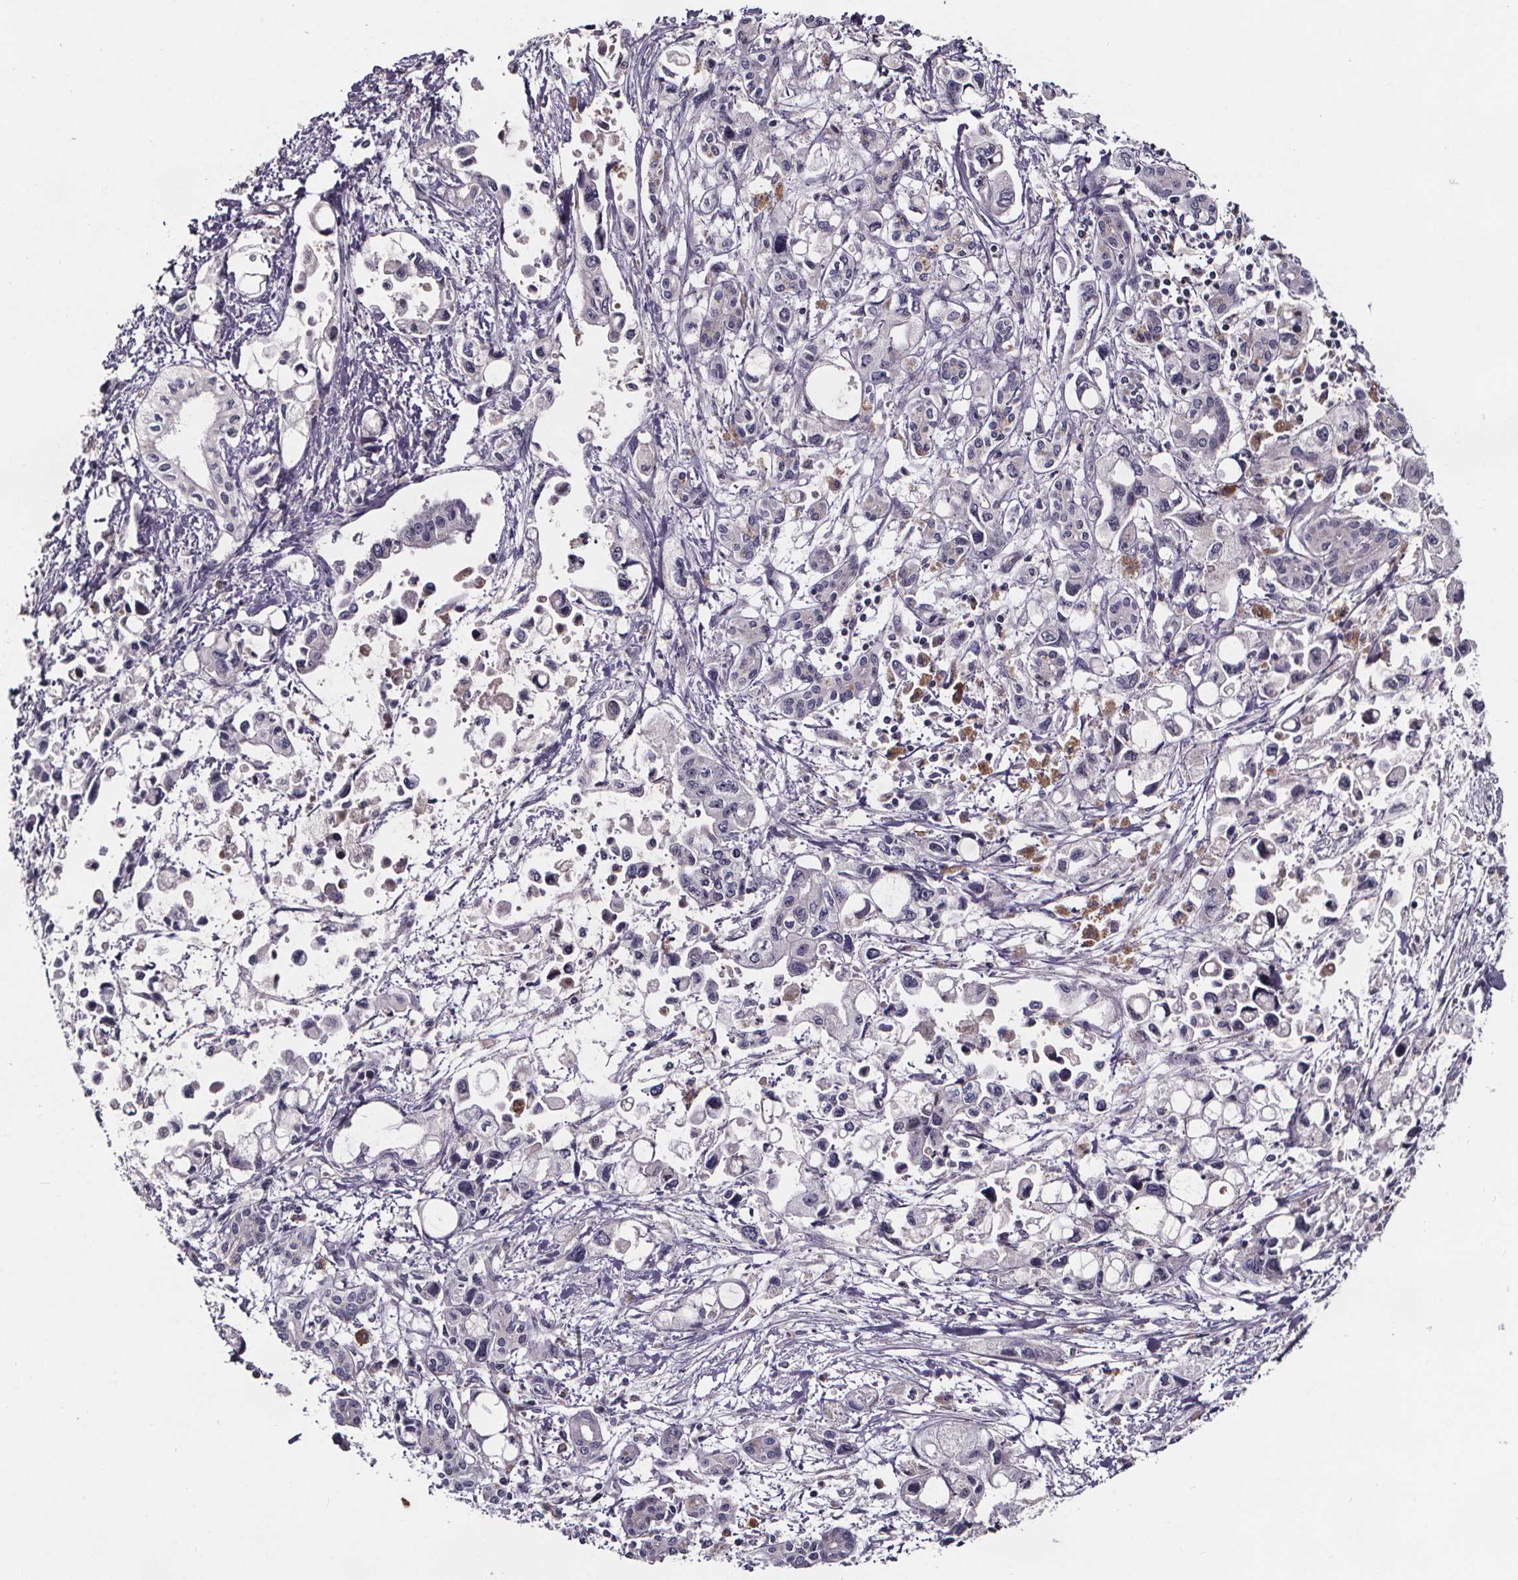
{"staining": {"intensity": "negative", "quantity": "none", "location": "none"}, "tissue": "pancreatic cancer", "cell_type": "Tumor cells", "image_type": "cancer", "snomed": [{"axis": "morphology", "description": "Adenocarcinoma, NOS"}, {"axis": "topography", "description": "Pancreas"}], "caption": "An IHC image of pancreatic adenocarcinoma is shown. There is no staining in tumor cells of pancreatic adenocarcinoma.", "gene": "NPHP4", "patient": {"sex": "female", "age": 61}}